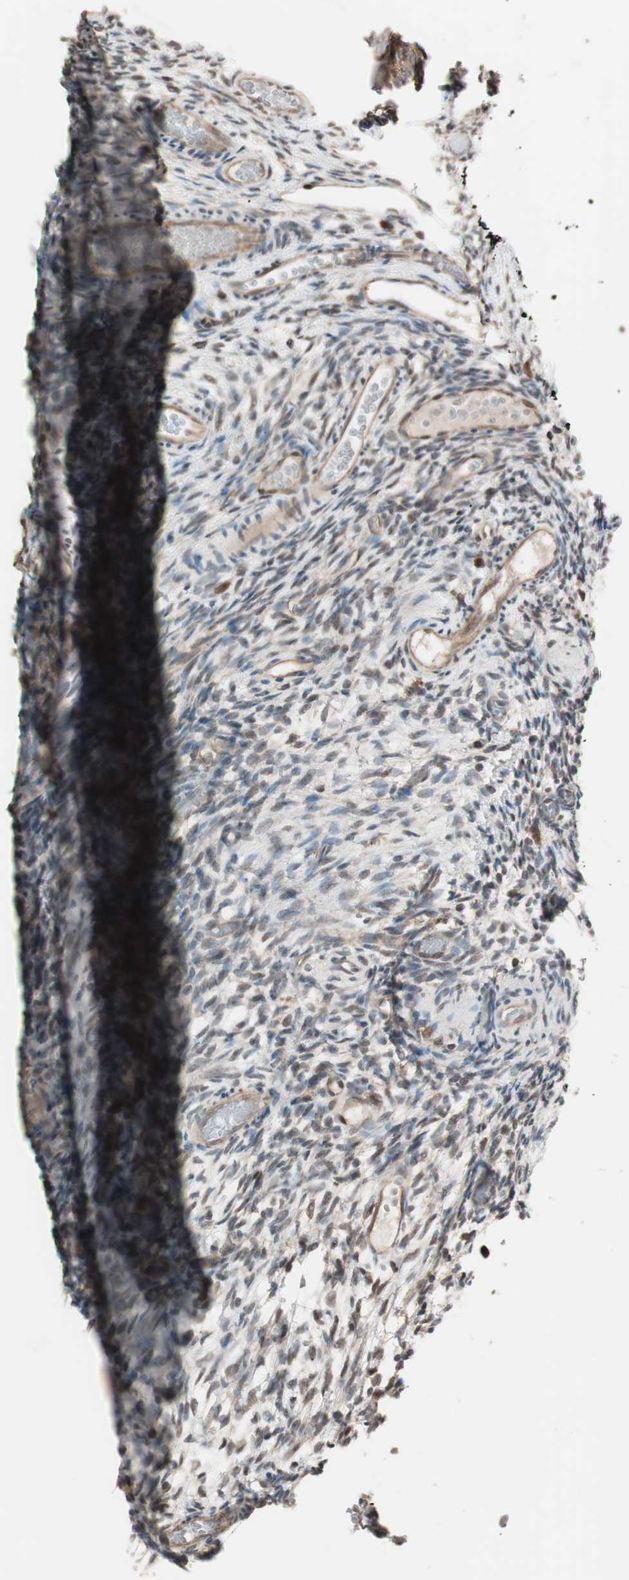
{"staining": {"intensity": "weak", "quantity": ">75%", "location": "cytoplasmic/membranous"}, "tissue": "ovary", "cell_type": "Follicle cells", "image_type": "normal", "snomed": [{"axis": "morphology", "description": "Normal tissue, NOS"}, {"axis": "topography", "description": "Ovary"}], "caption": "Ovary stained with a brown dye reveals weak cytoplasmic/membranous positive staining in approximately >75% of follicle cells.", "gene": "FBXO5", "patient": {"sex": "female", "age": 35}}